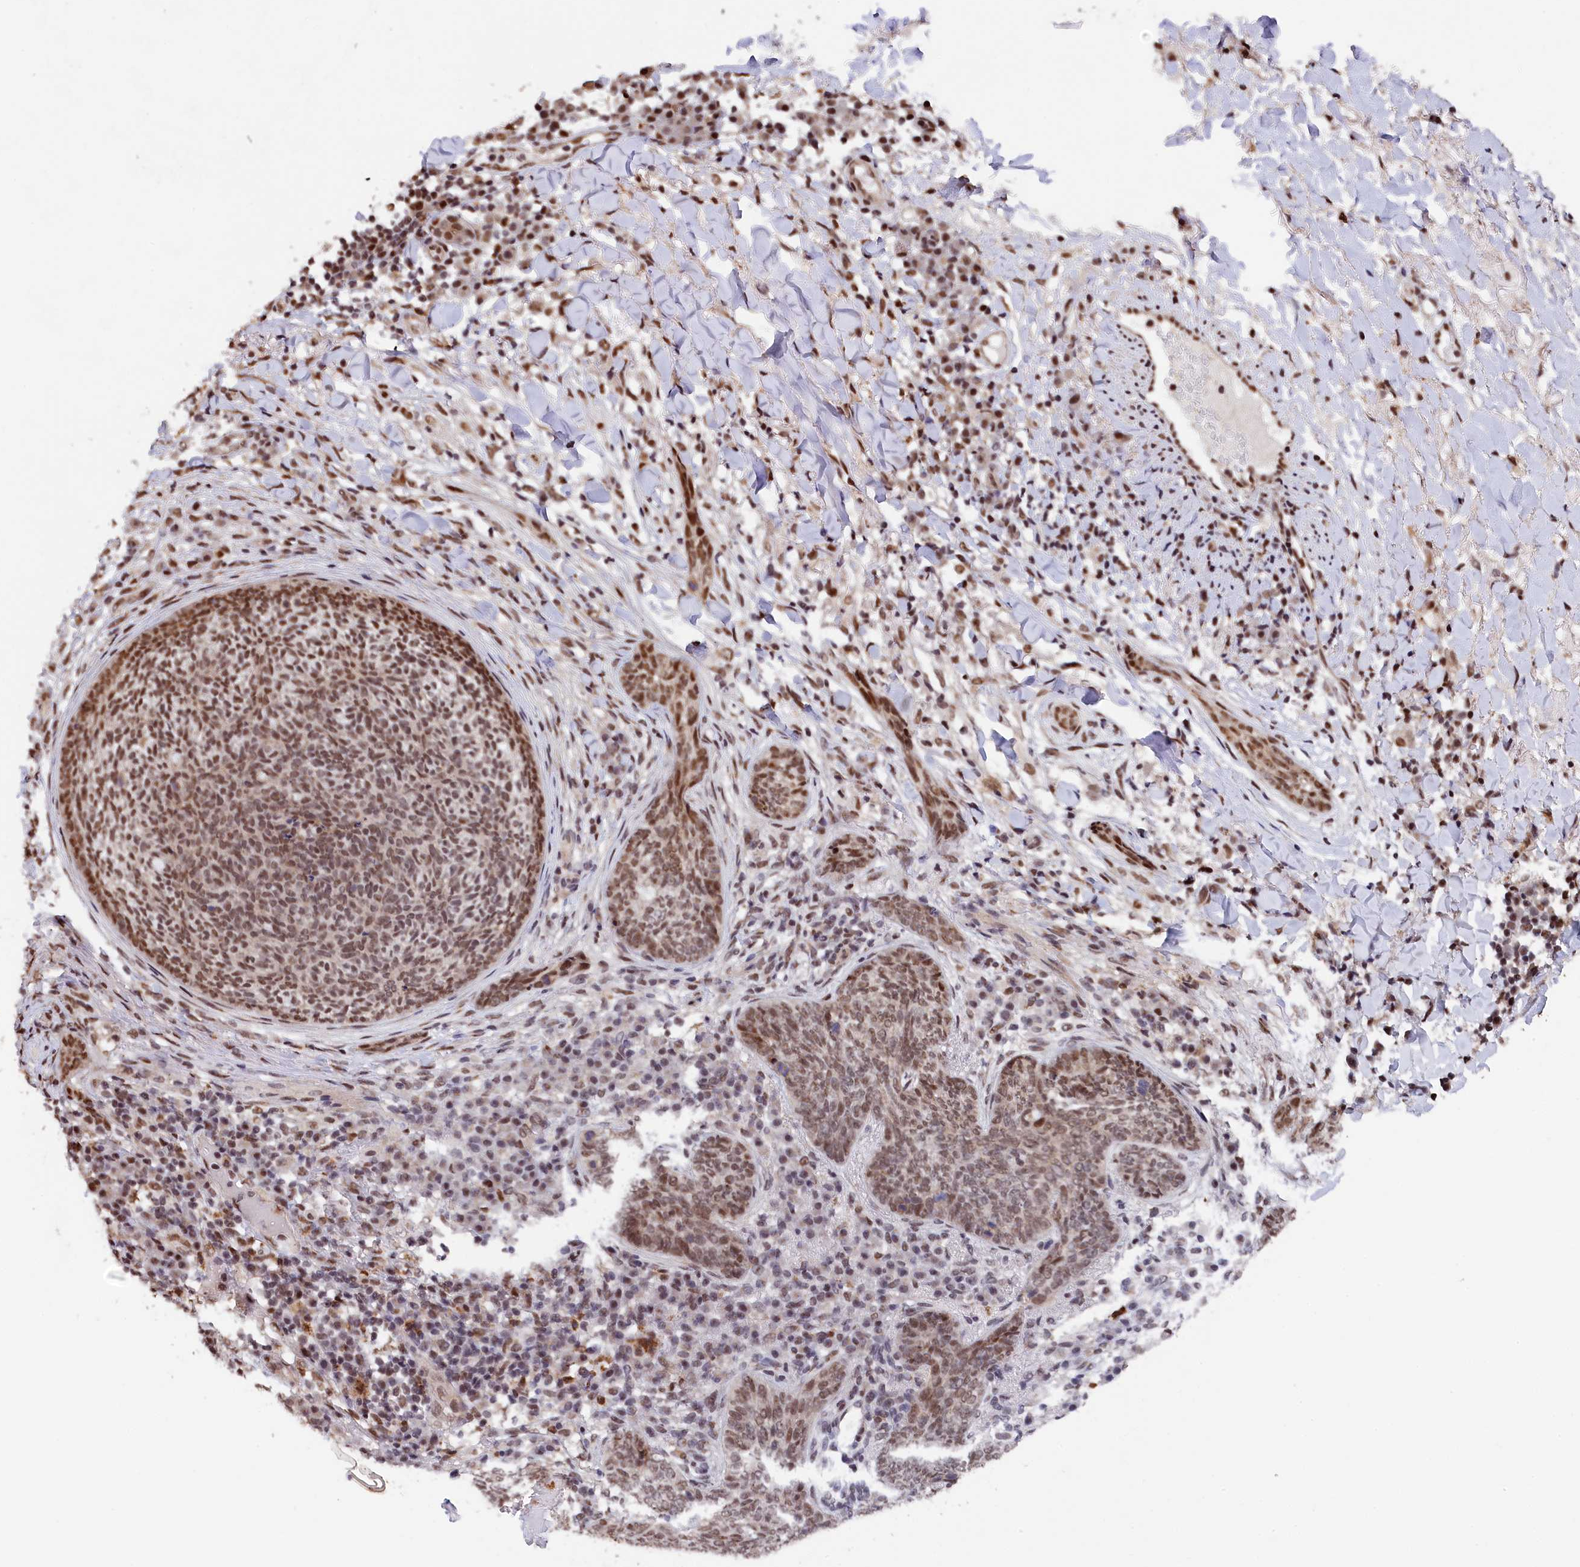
{"staining": {"intensity": "moderate", "quantity": "25%-75%", "location": "nuclear"}, "tissue": "skin cancer", "cell_type": "Tumor cells", "image_type": "cancer", "snomed": [{"axis": "morphology", "description": "Basal cell carcinoma"}, {"axis": "topography", "description": "Skin"}], "caption": "Skin basal cell carcinoma stained with a brown dye shows moderate nuclear positive expression in approximately 25%-75% of tumor cells.", "gene": "ADIG", "patient": {"sex": "male", "age": 85}}